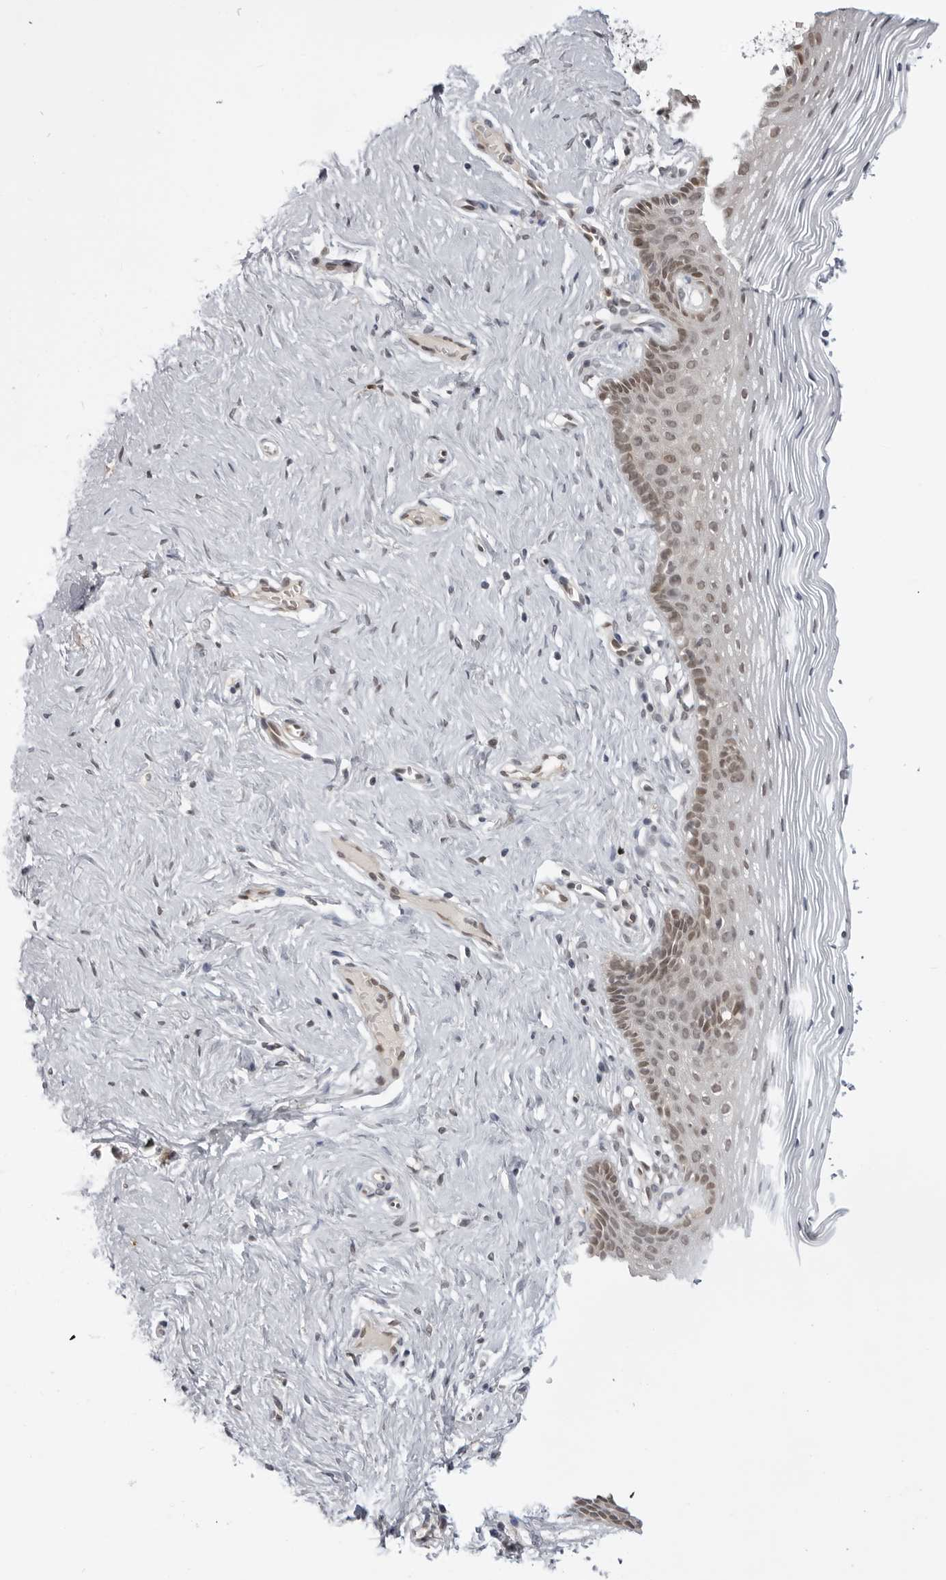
{"staining": {"intensity": "moderate", "quantity": "<25%", "location": "nuclear"}, "tissue": "vagina", "cell_type": "Squamous epithelial cells", "image_type": "normal", "snomed": [{"axis": "morphology", "description": "Normal tissue, NOS"}, {"axis": "topography", "description": "Vagina"}], "caption": "Moderate nuclear positivity is present in about <25% of squamous epithelial cells in normal vagina. (IHC, brightfield microscopy, high magnification).", "gene": "SRGAP2", "patient": {"sex": "female", "age": 32}}